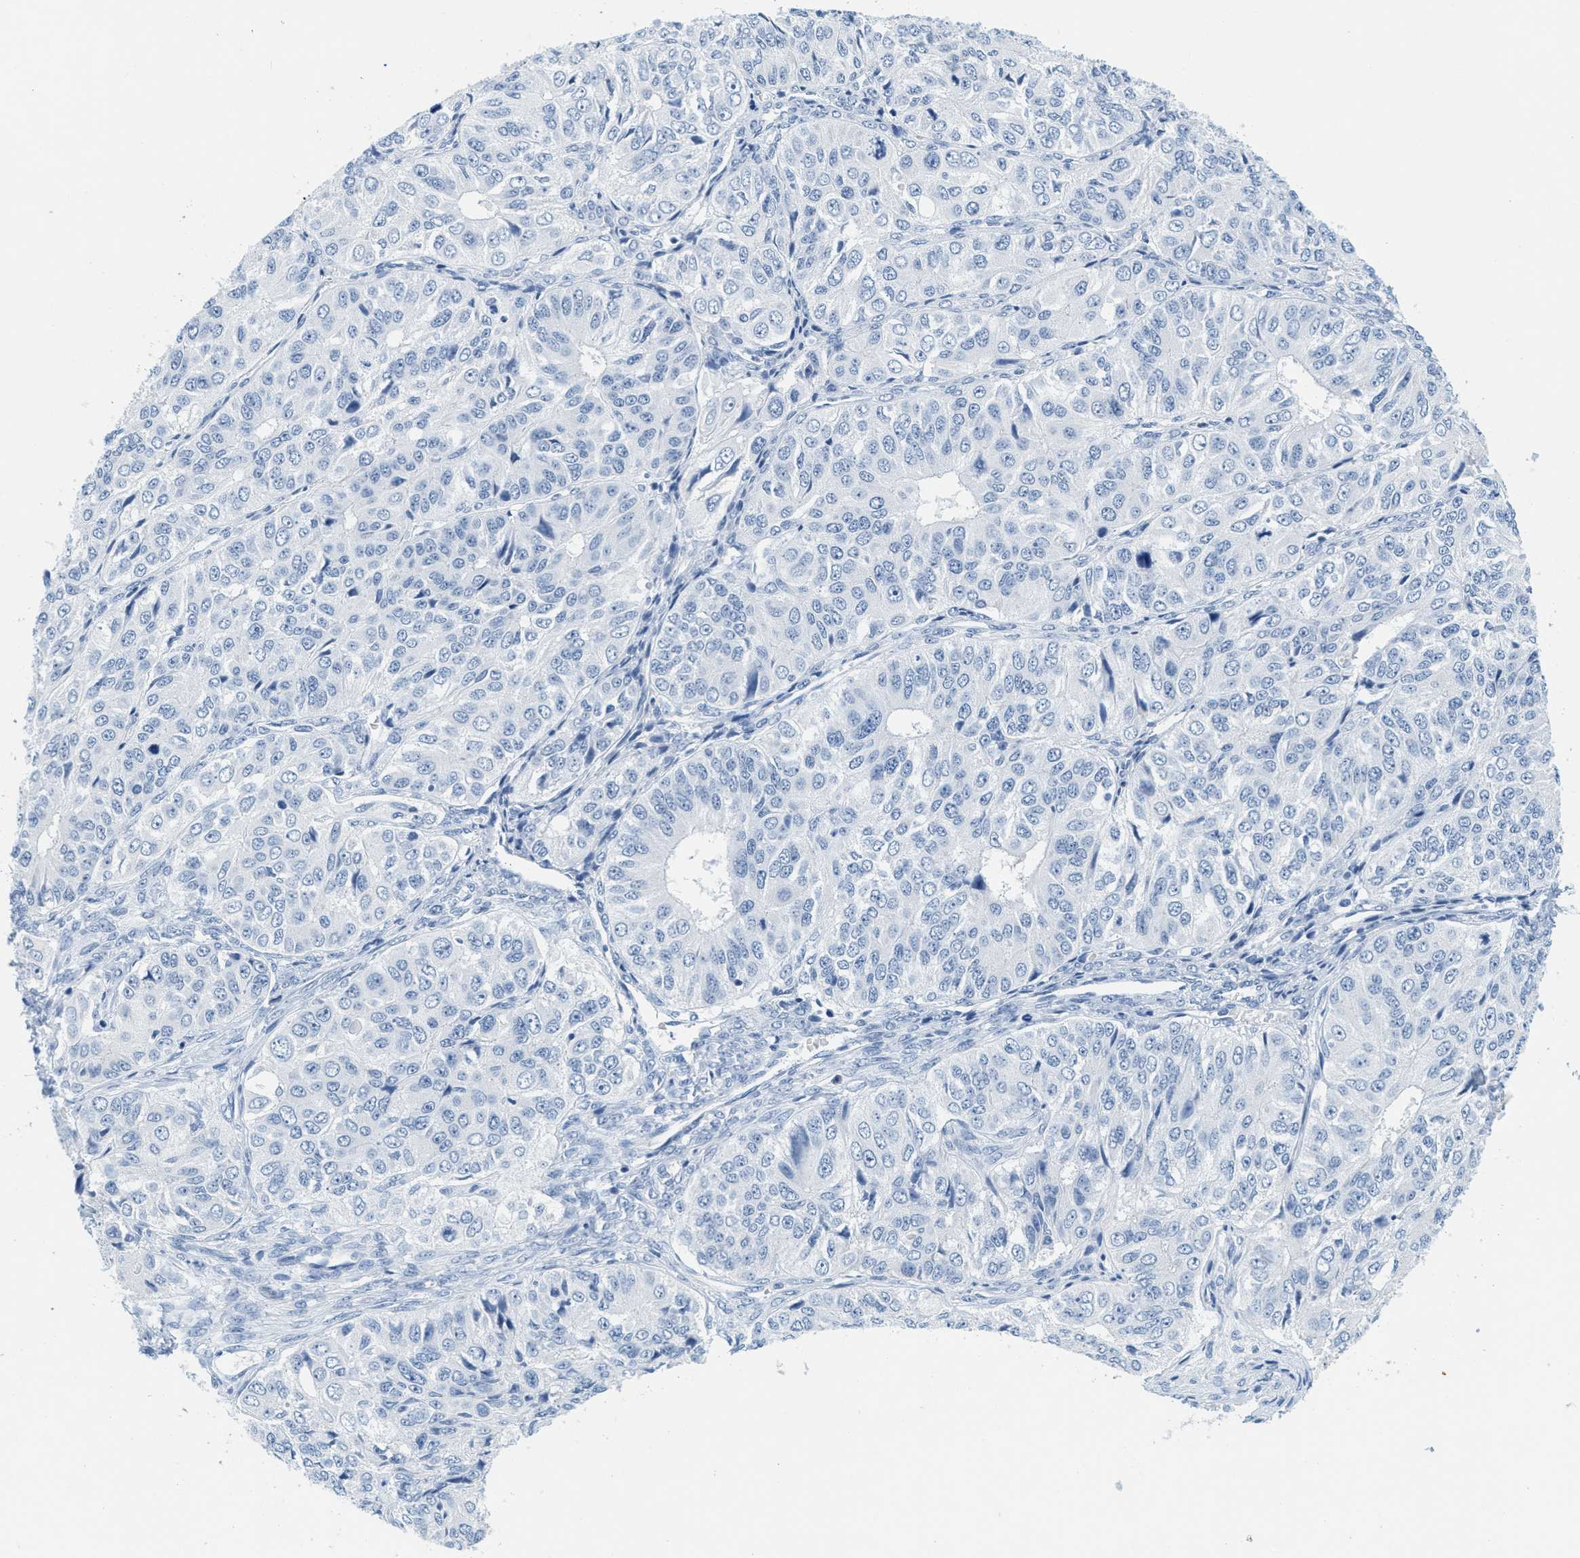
{"staining": {"intensity": "negative", "quantity": "none", "location": "none"}, "tissue": "ovarian cancer", "cell_type": "Tumor cells", "image_type": "cancer", "snomed": [{"axis": "morphology", "description": "Carcinoma, endometroid"}, {"axis": "topography", "description": "Ovary"}], "caption": "IHC image of neoplastic tissue: human endometroid carcinoma (ovarian) stained with DAB (3,3'-diaminobenzidine) reveals no significant protein positivity in tumor cells.", "gene": "GPM6A", "patient": {"sex": "female", "age": 51}}